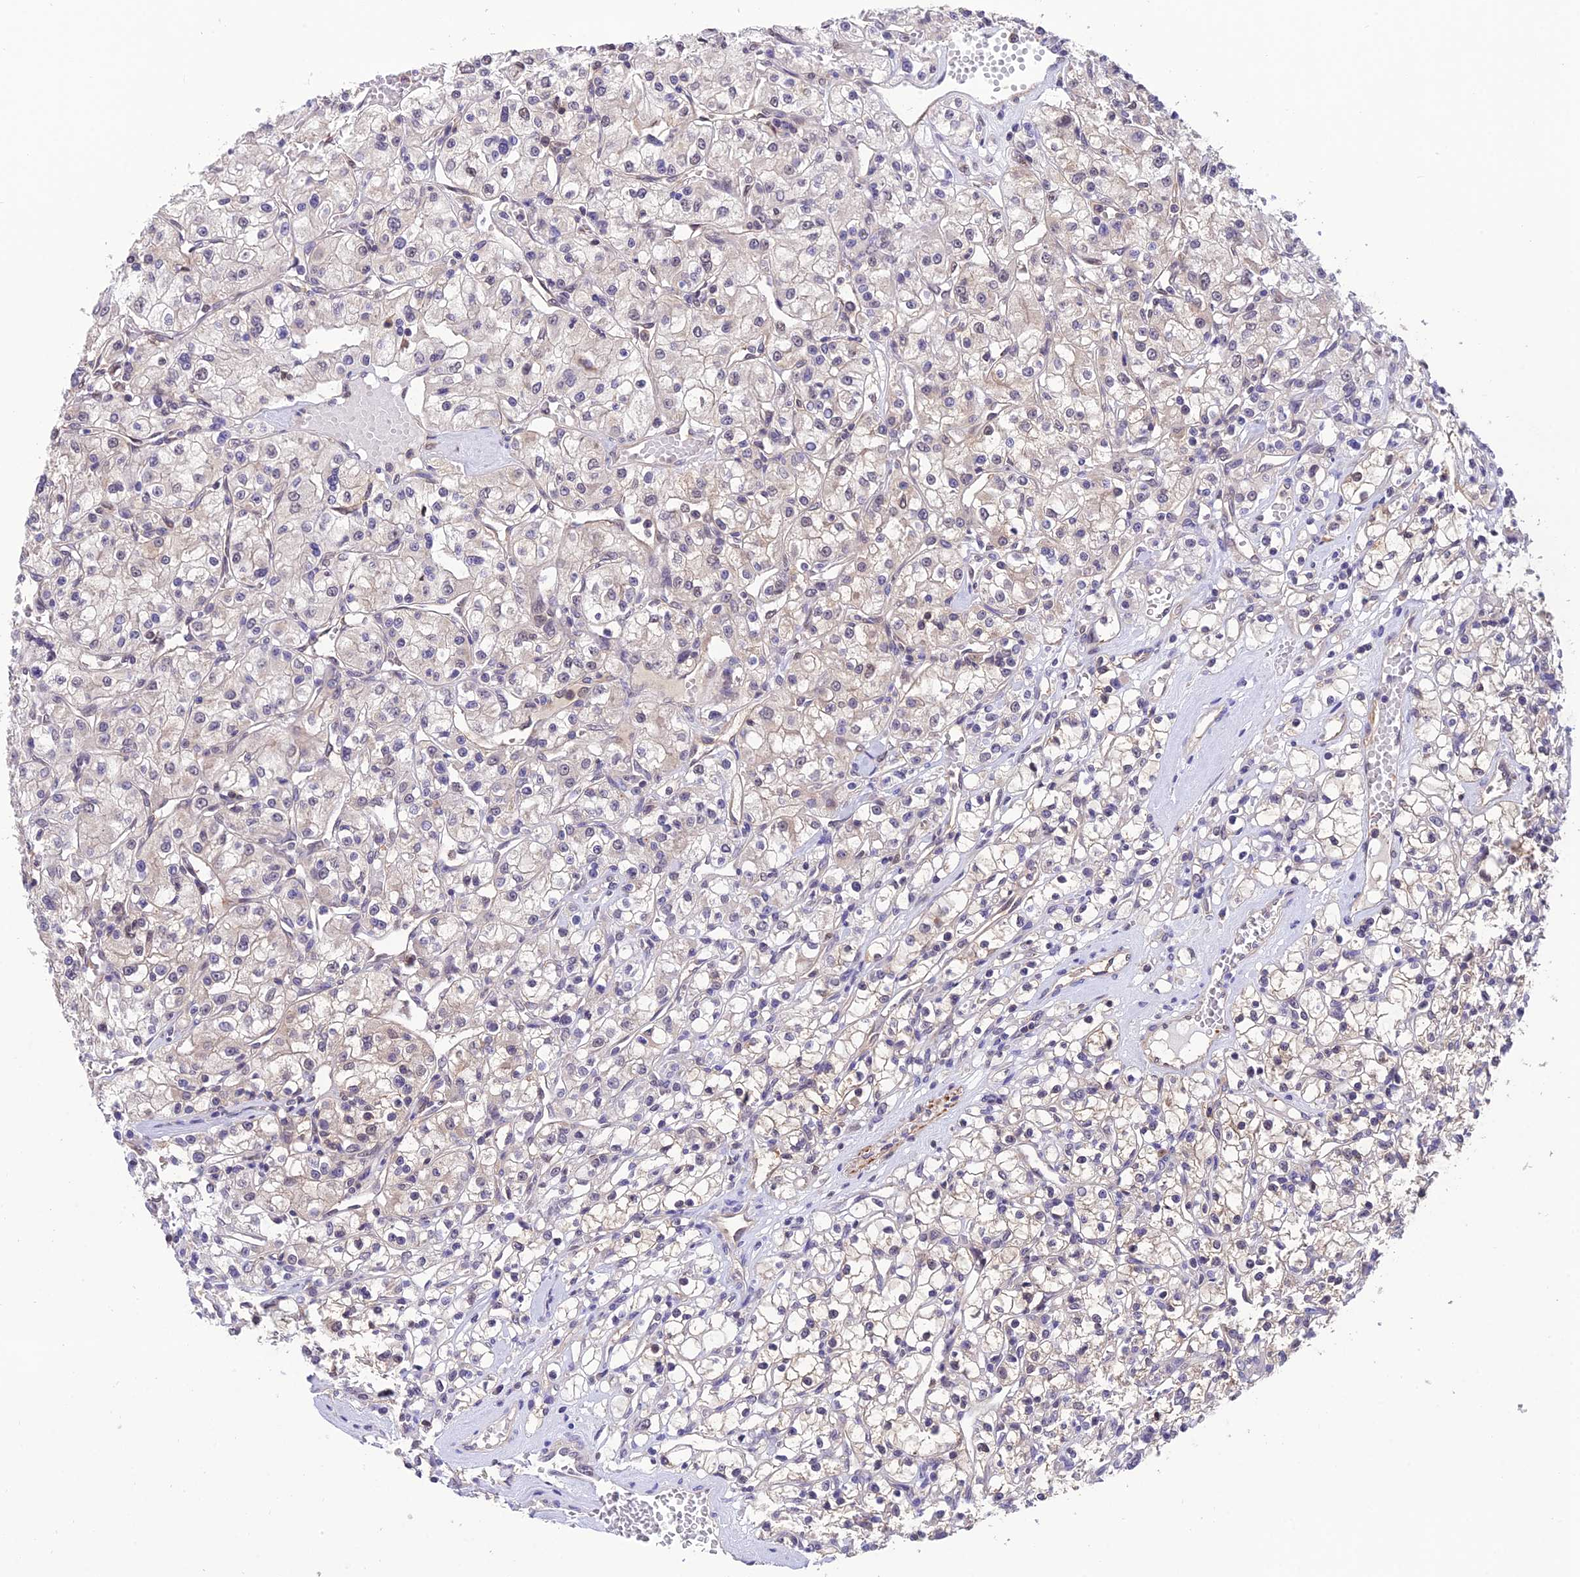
{"staining": {"intensity": "negative", "quantity": "none", "location": "none"}, "tissue": "renal cancer", "cell_type": "Tumor cells", "image_type": "cancer", "snomed": [{"axis": "morphology", "description": "Adenocarcinoma, NOS"}, {"axis": "topography", "description": "Kidney"}], "caption": "Human adenocarcinoma (renal) stained for a protein using immunohistochemistry shows no positivity in tumor cells.", "gene": "PSMB3", "patient": {"sex": "female", "age": 59}}